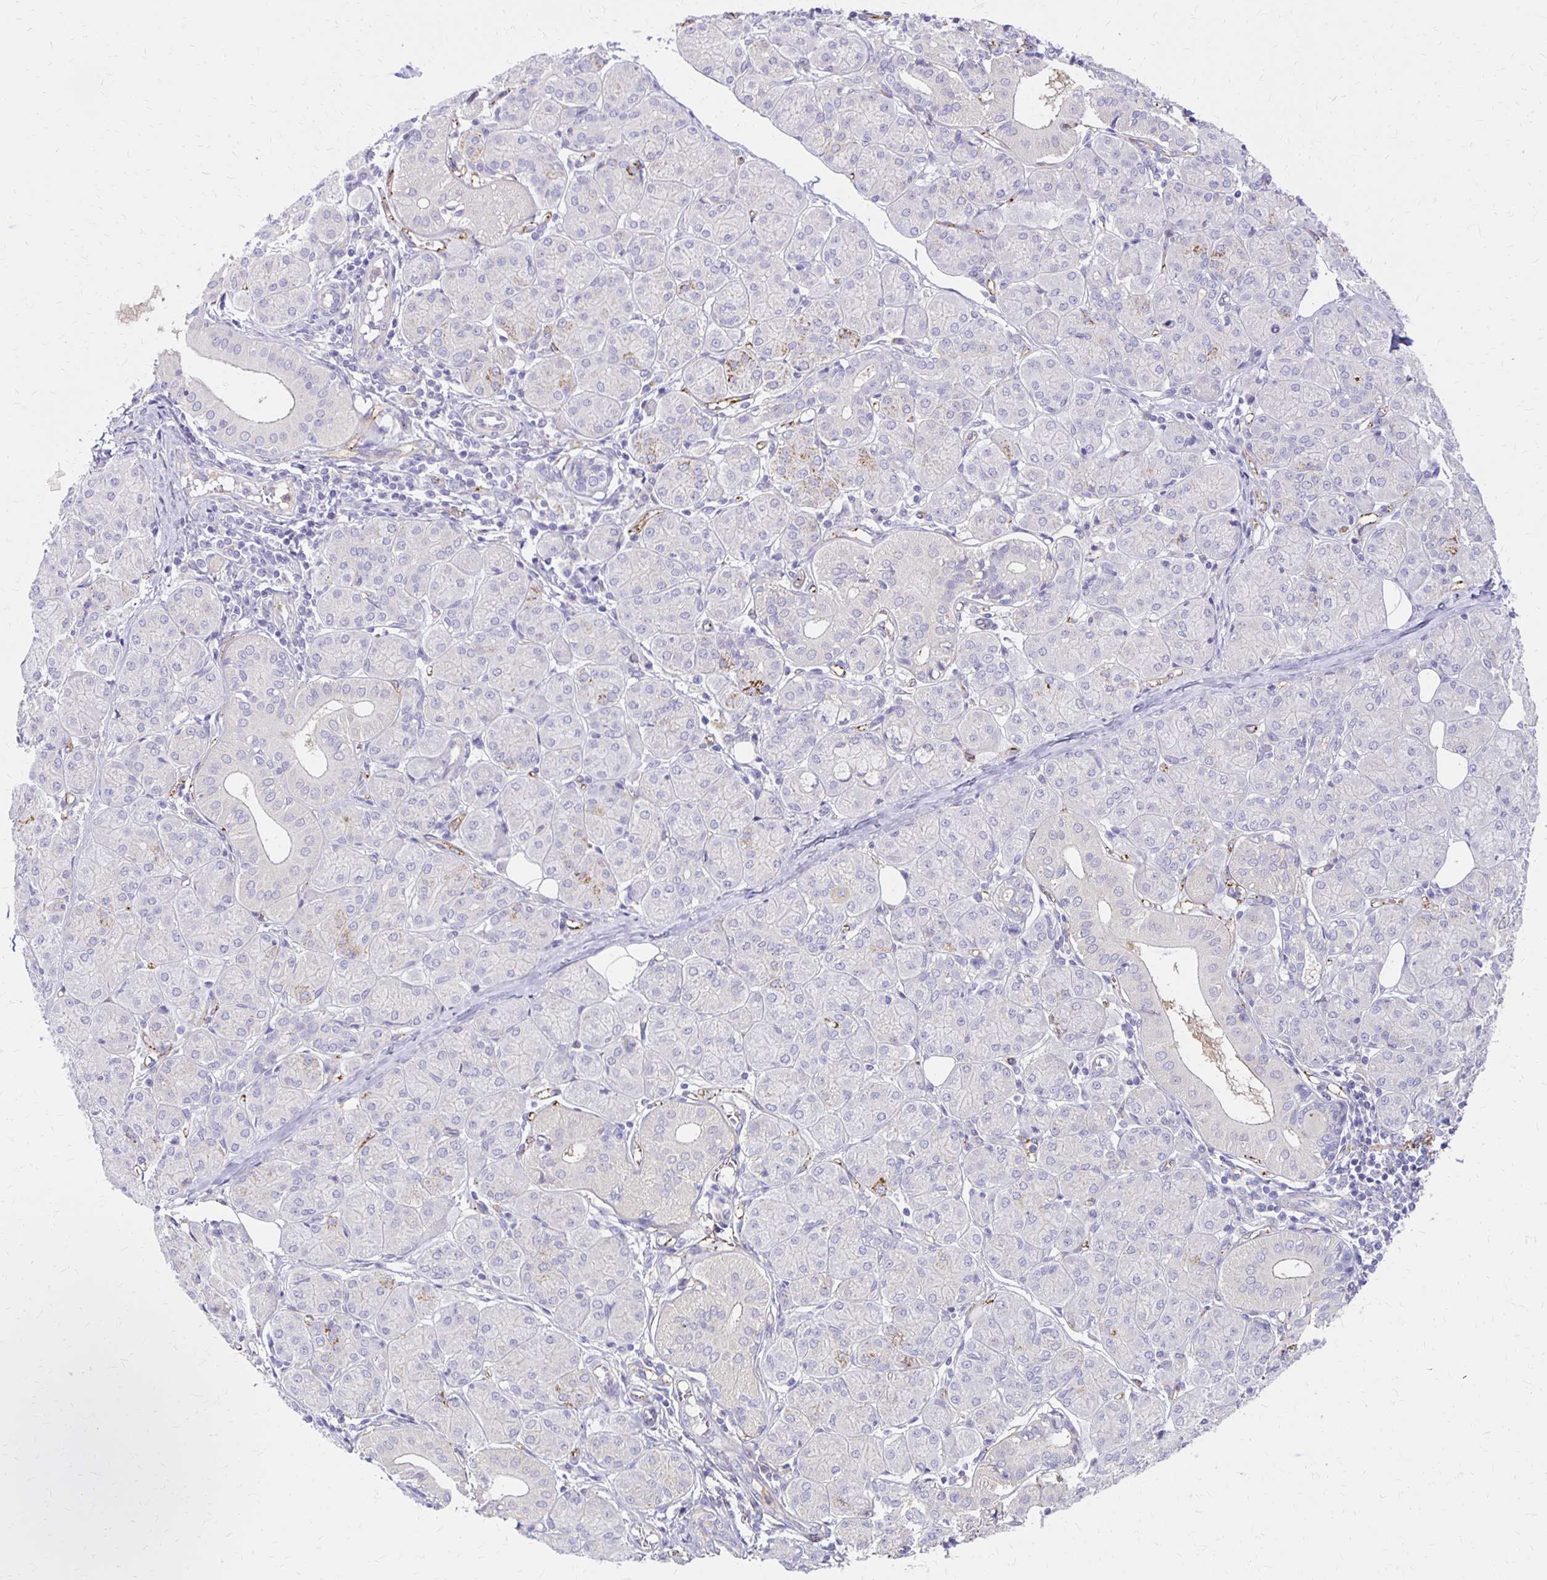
{"staining": {"intensity": "weak", "quantity": "<25%", "location": "cytoplasmic/membranous"}, "tissue": "salivary gland", "cell_type": "Glandular cells", "image_type": "normal", "snomed": [{"axis": "morphology", "description": "Normal tissue, NOS"}, {"axis": "morphology", "description": "Inflammation, NOS"}, {"axis": "topography", "description": "Lymph node"}, {"axis": "topography", "description": "Salivary gland"}], "caption": "An immunohistochemistry (IHC) histopathology image of unremarkable salivary gland is shown. There is no staining in glandular cells of salivary gland. The staining is performed using DAB (3,3'-diaminobenzidine) brown chromogen with nuclei counter-stained in using hematoxylin.", "gene": "TTYH1", "patient": {"sex": "male", "age": 3}}